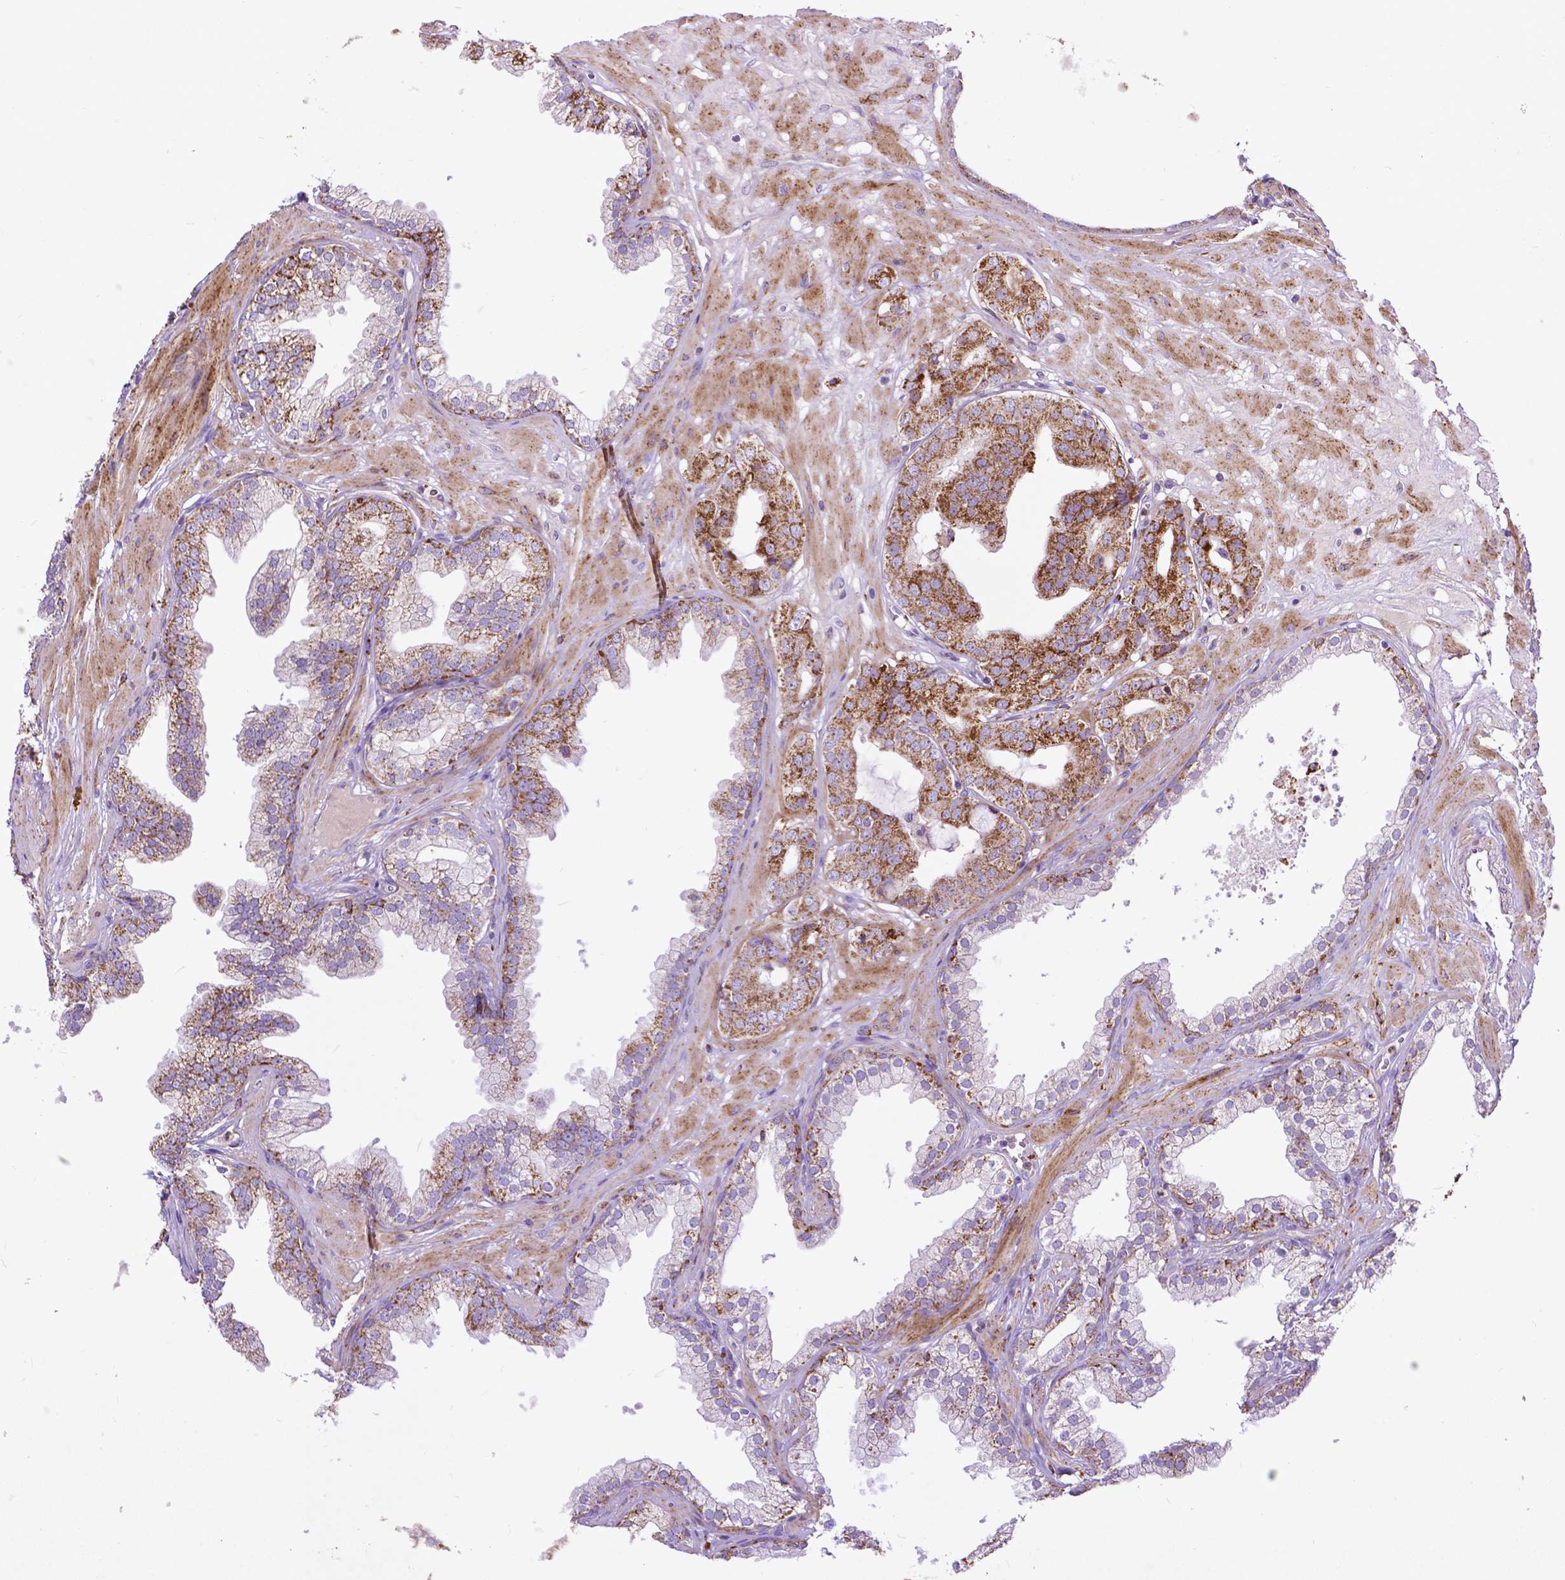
{"staining": {"intensity": "strong", "quantity": ">75%", "location": "cytoplasmic/membranous"}, "tissue": "prostate cancer", "cell_type": "Tumor cells", "image_type": "cancer", "snomed": [{"axis": "morphology", "description": "Adenocarcinoma, Low grade"}, {"axis": "topography", "description": "Prostate"}], "caption": "Immunohistochemistry (DAB (3,3'-diaminobenzidine)) staining of human prostate cancer reveals strong cytoplasmic/membranous protein expression in approximately >75% of tumor cells.", "gene": "THEGL", "patient": {"sex": "male", "age": 60}}